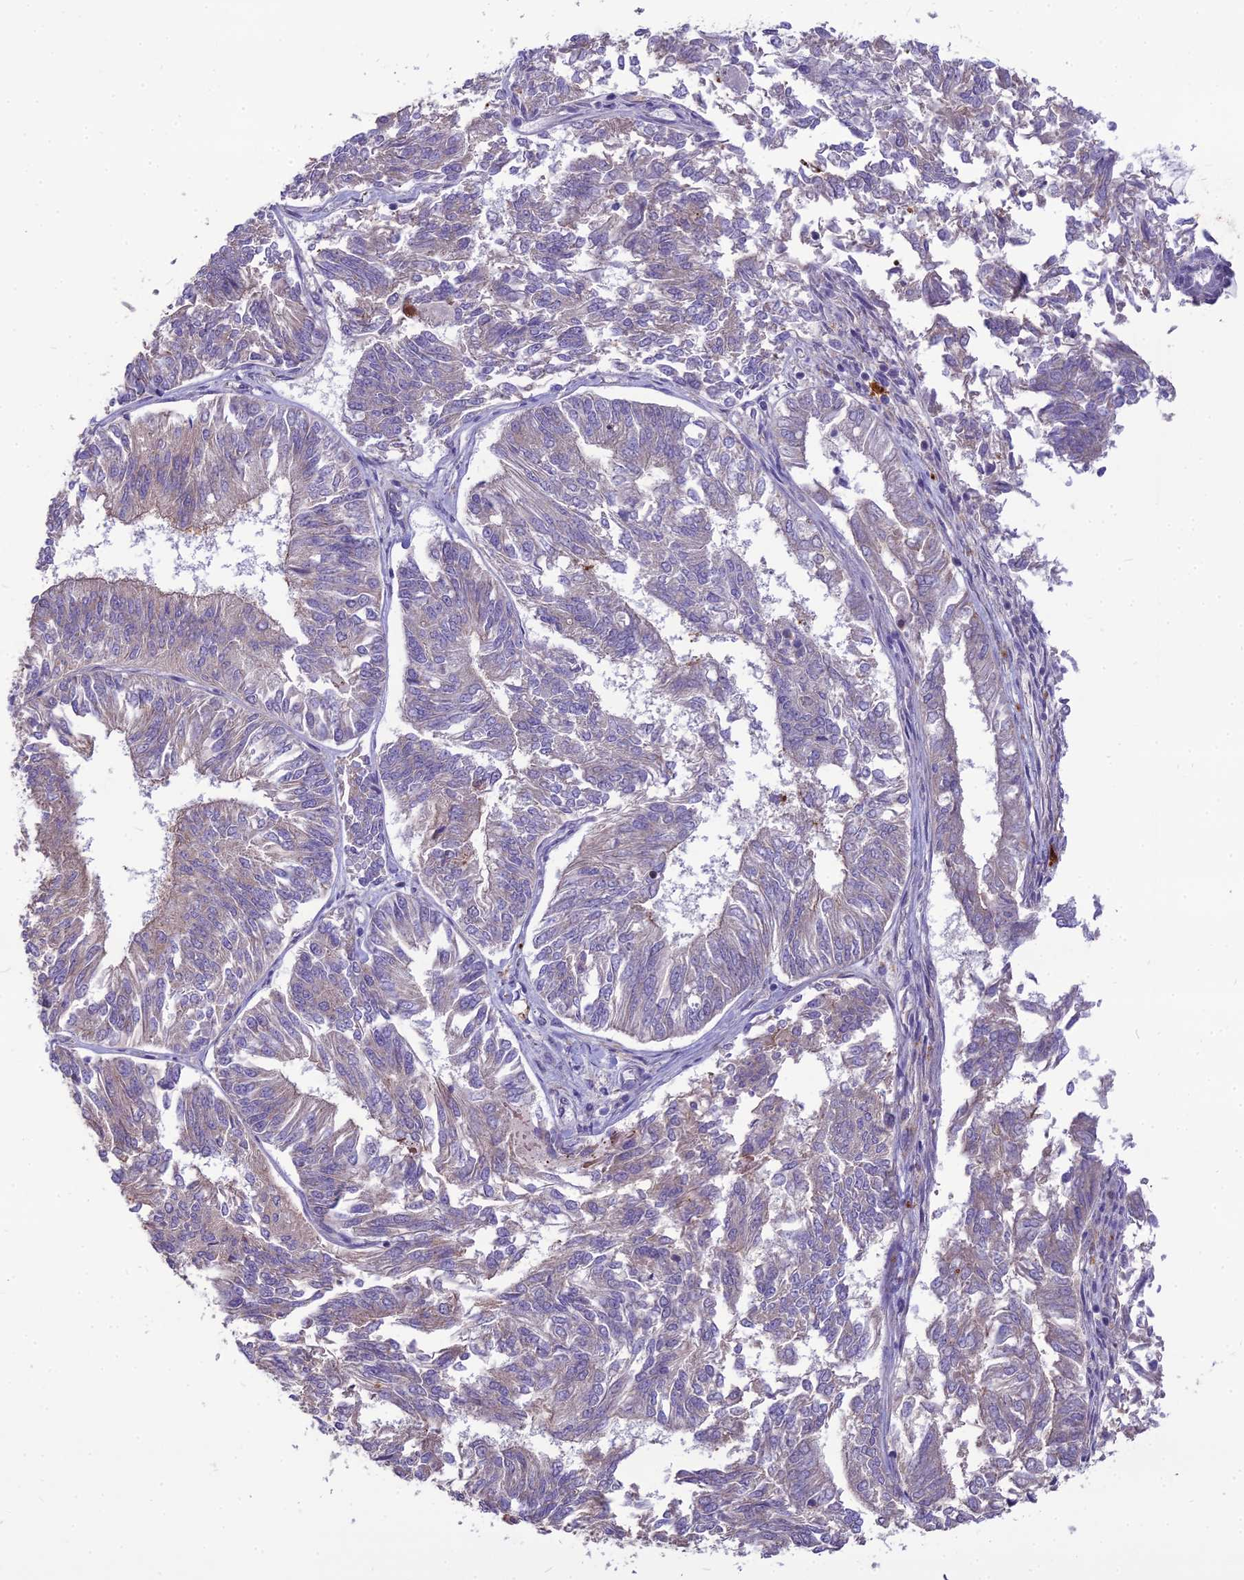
{"staining": {"intensity": "weak", "quantity": "<25%", "location": "cytoplasmic/membranous"}, "tissue": "endometrial cancer", "cell_type": "Tumor cells", "image_type": "cancer", "snomed": [{"axis": "morphology", "description": "Adenocarcinoma, NOS"}, {"axis": "topography", "description": "Endometrium"}], "caption": "A micrograph of human endometrial cancer (adenocarcinoma) is negative for staining in tumor cells.", "gene": "PCED1B", "patient": {"sex": "female", "age": 58}}